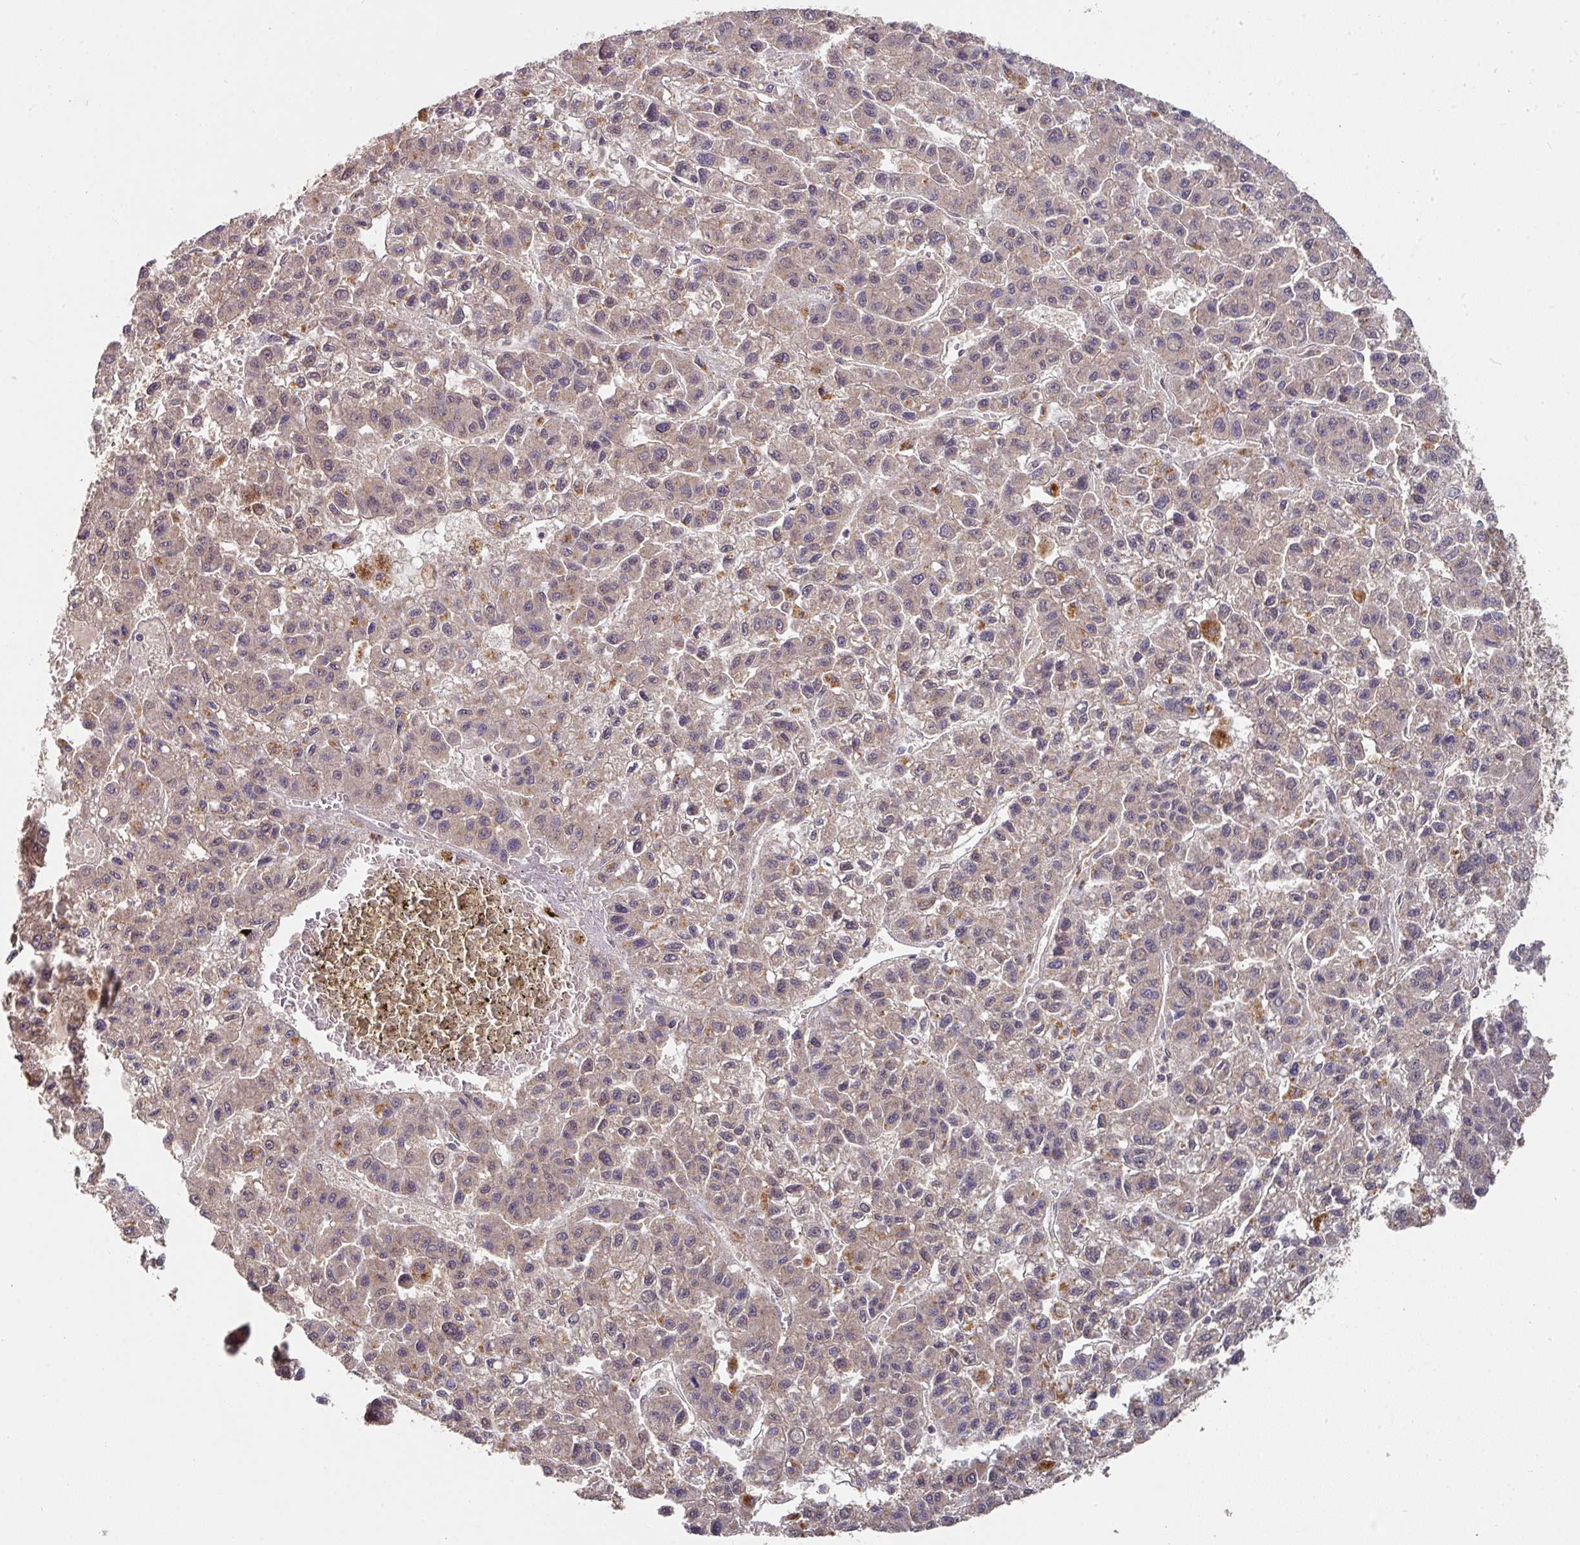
{"staining": {"intensity": "weak", "quantity": "25%-75%", "location": "cytoplasmic/membranous"}, "tissue": "liver cancer", "cell_type": "Tumor cells", "image_type": "cancer", "snomed": [{"axis": "morphology", "description": "Carcinoma, Hepatocellular, NOS"}, {"axis": "topography", "description": "Liver"}], "caption": "IHC photomicrograph of human hepatocellular carcinoma (liver) stained for a protein (brown), which displays low levels of weak cytoplasmic/membranous positivity in about 25%-75% of tumor cells.", "gene": "EXTL3", "patient": {"sex": "male", "age": 70}}